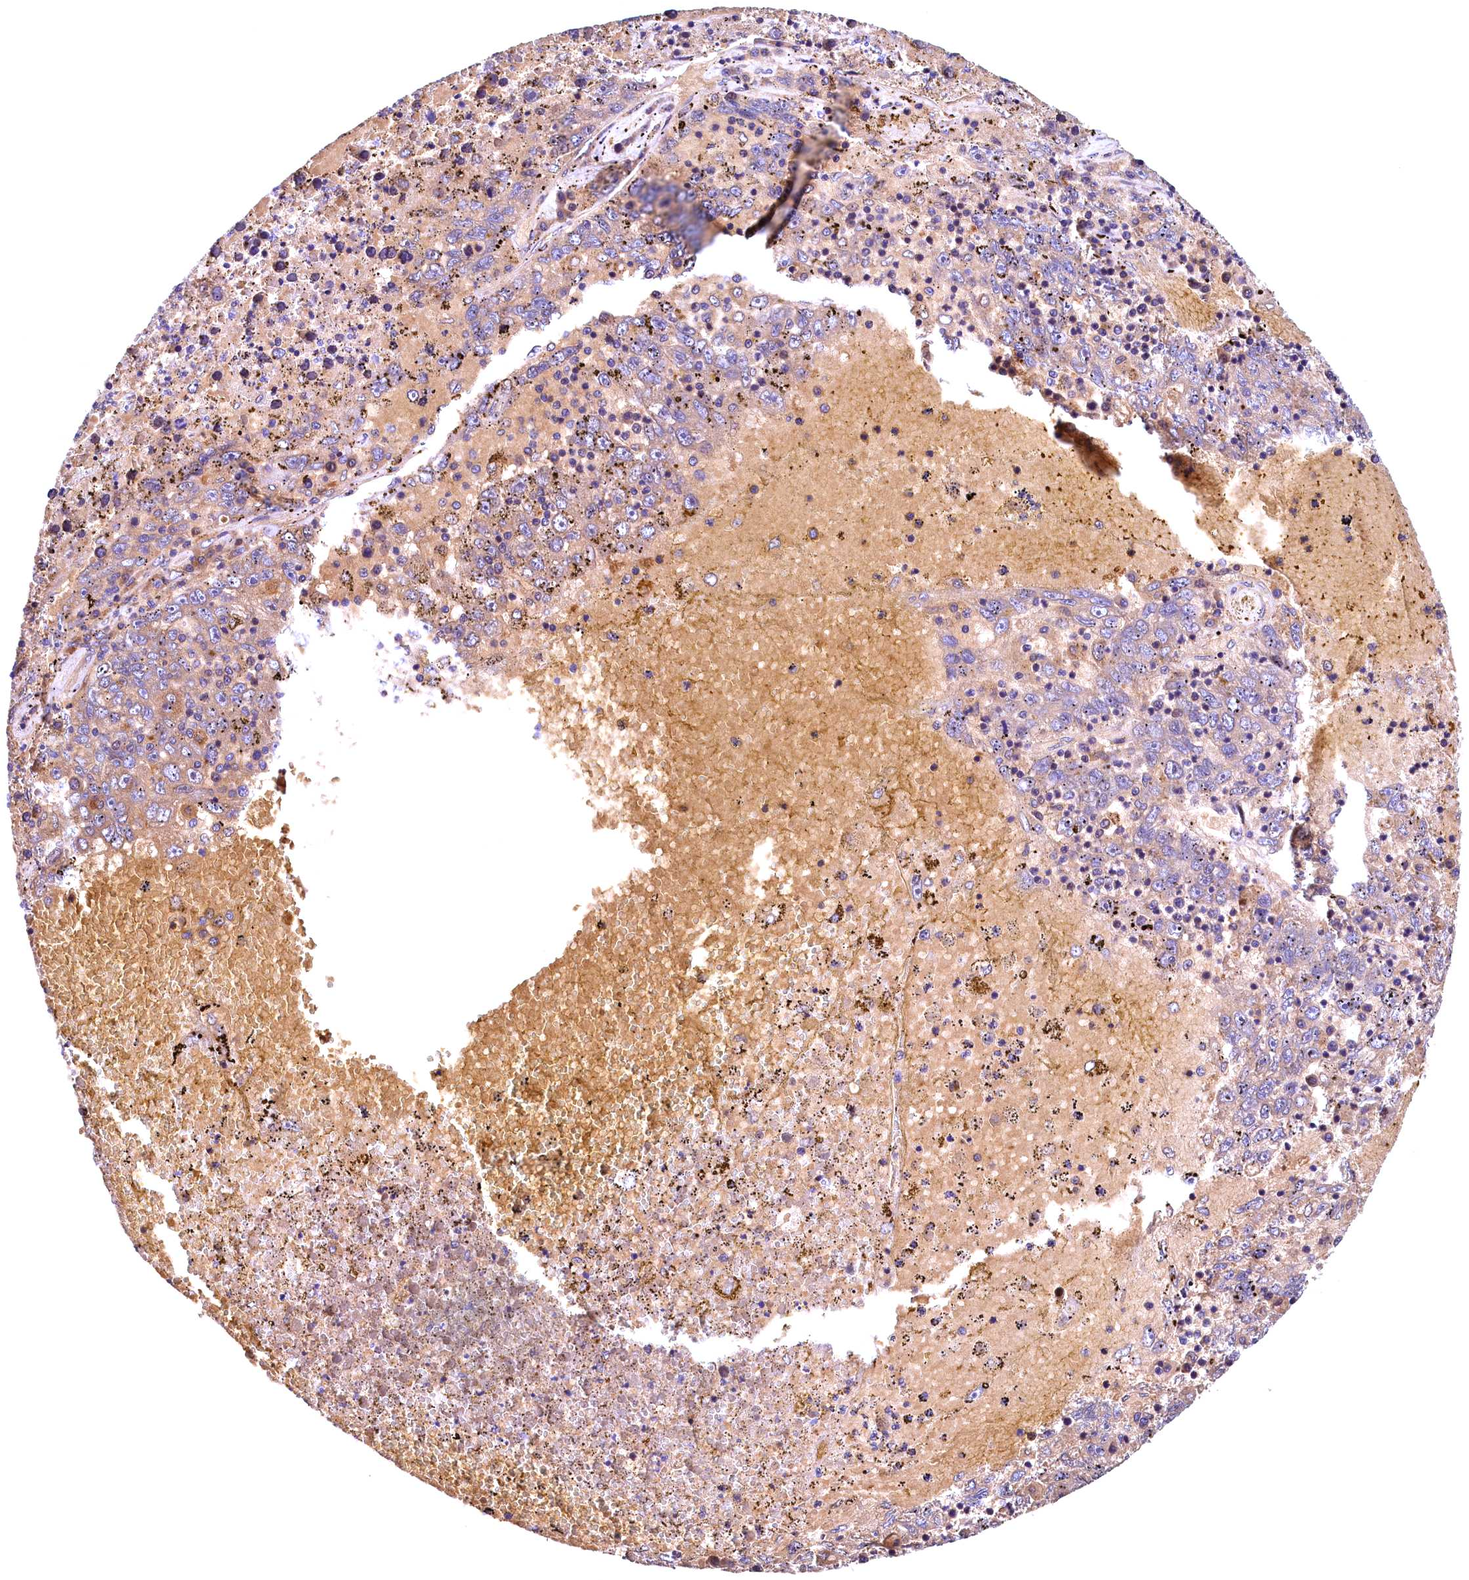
{"staining": {"intensity": "moderate", "quantity": "<25%", "location": "cytoplasmic/membranous"}, "tissue": "liver cancer", "cell_type": "Tumor cells", "image_type": "cancer", "snomed": [{"axis": "morphology", "description": "Carcinoma, Hepatocellular, NOS"}, {"axis": "topography", "description": "Liver"}], "caption": "A brown stain labels moderate cytoplasmic/membranous staining of a protein in human liver cancer (hepatocellular carcinoma) tumor cells. The staining was performed using DAB (3,3'-diaminobenzidine), with brown indicating positive protein expression. Nuclei are stained blue with hematoxylin.", "gene": "NAIP", "patient": {"sex": "male", "age": 49}}